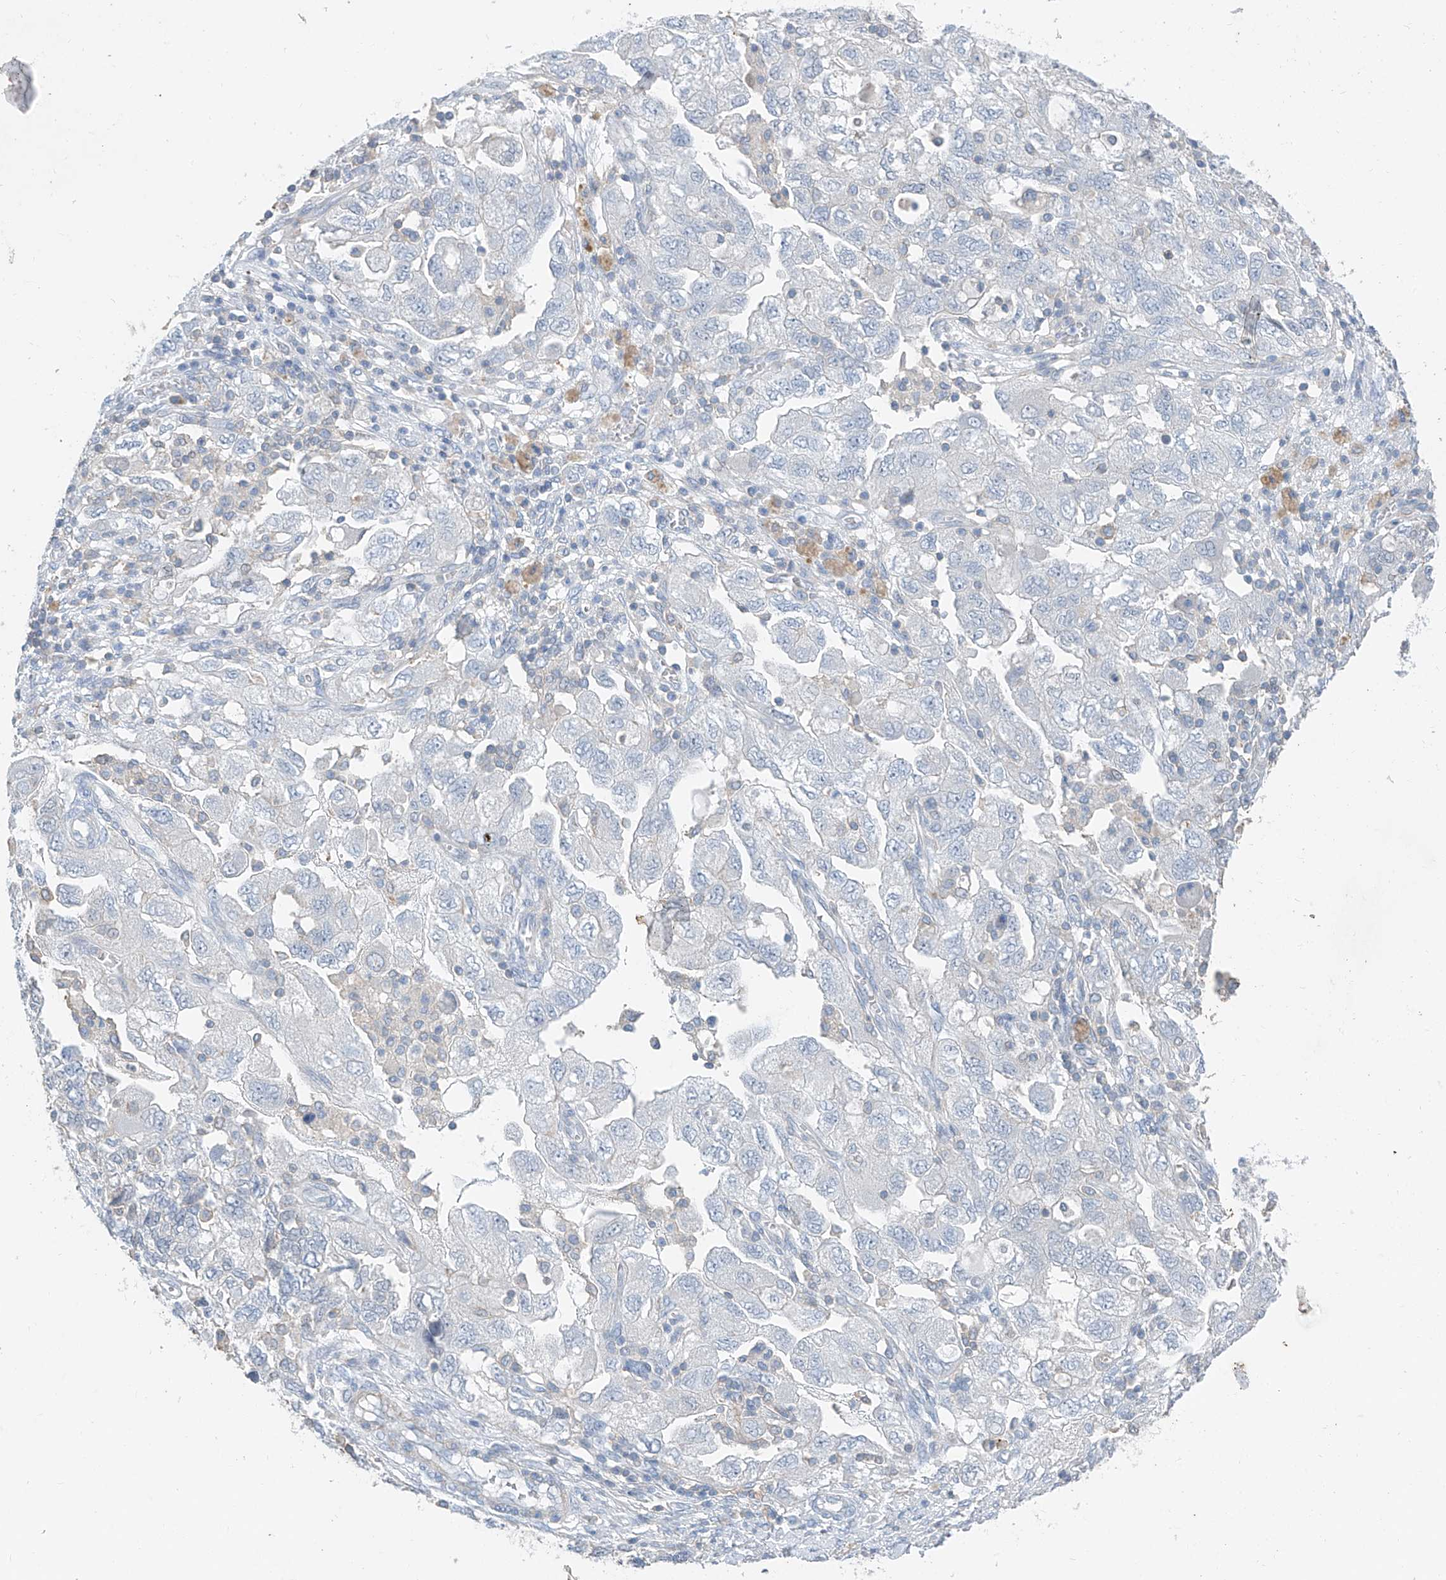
{"staining": {"intensity": "negative", "quantity": "none", "location": "none"}, "tissue": "ovarian cancer", "cell_type": "Tumor cells", "image_type": "cancer", "snomed": [{"axis": "morphology", "description": "Carcinoma, NOS"}, {"axis": "morphology", "description": "Cystadenocarcinoma, serous, NOS"}, {"axis": "topography", "description": "Ovary"}], "caption": "A micrograph of human ovarian serous cystadenocarcinoma is negative for staining in tumor cells.", "gene": "ANKRD34A", "patient": {"sex": "female", "age": 69}}